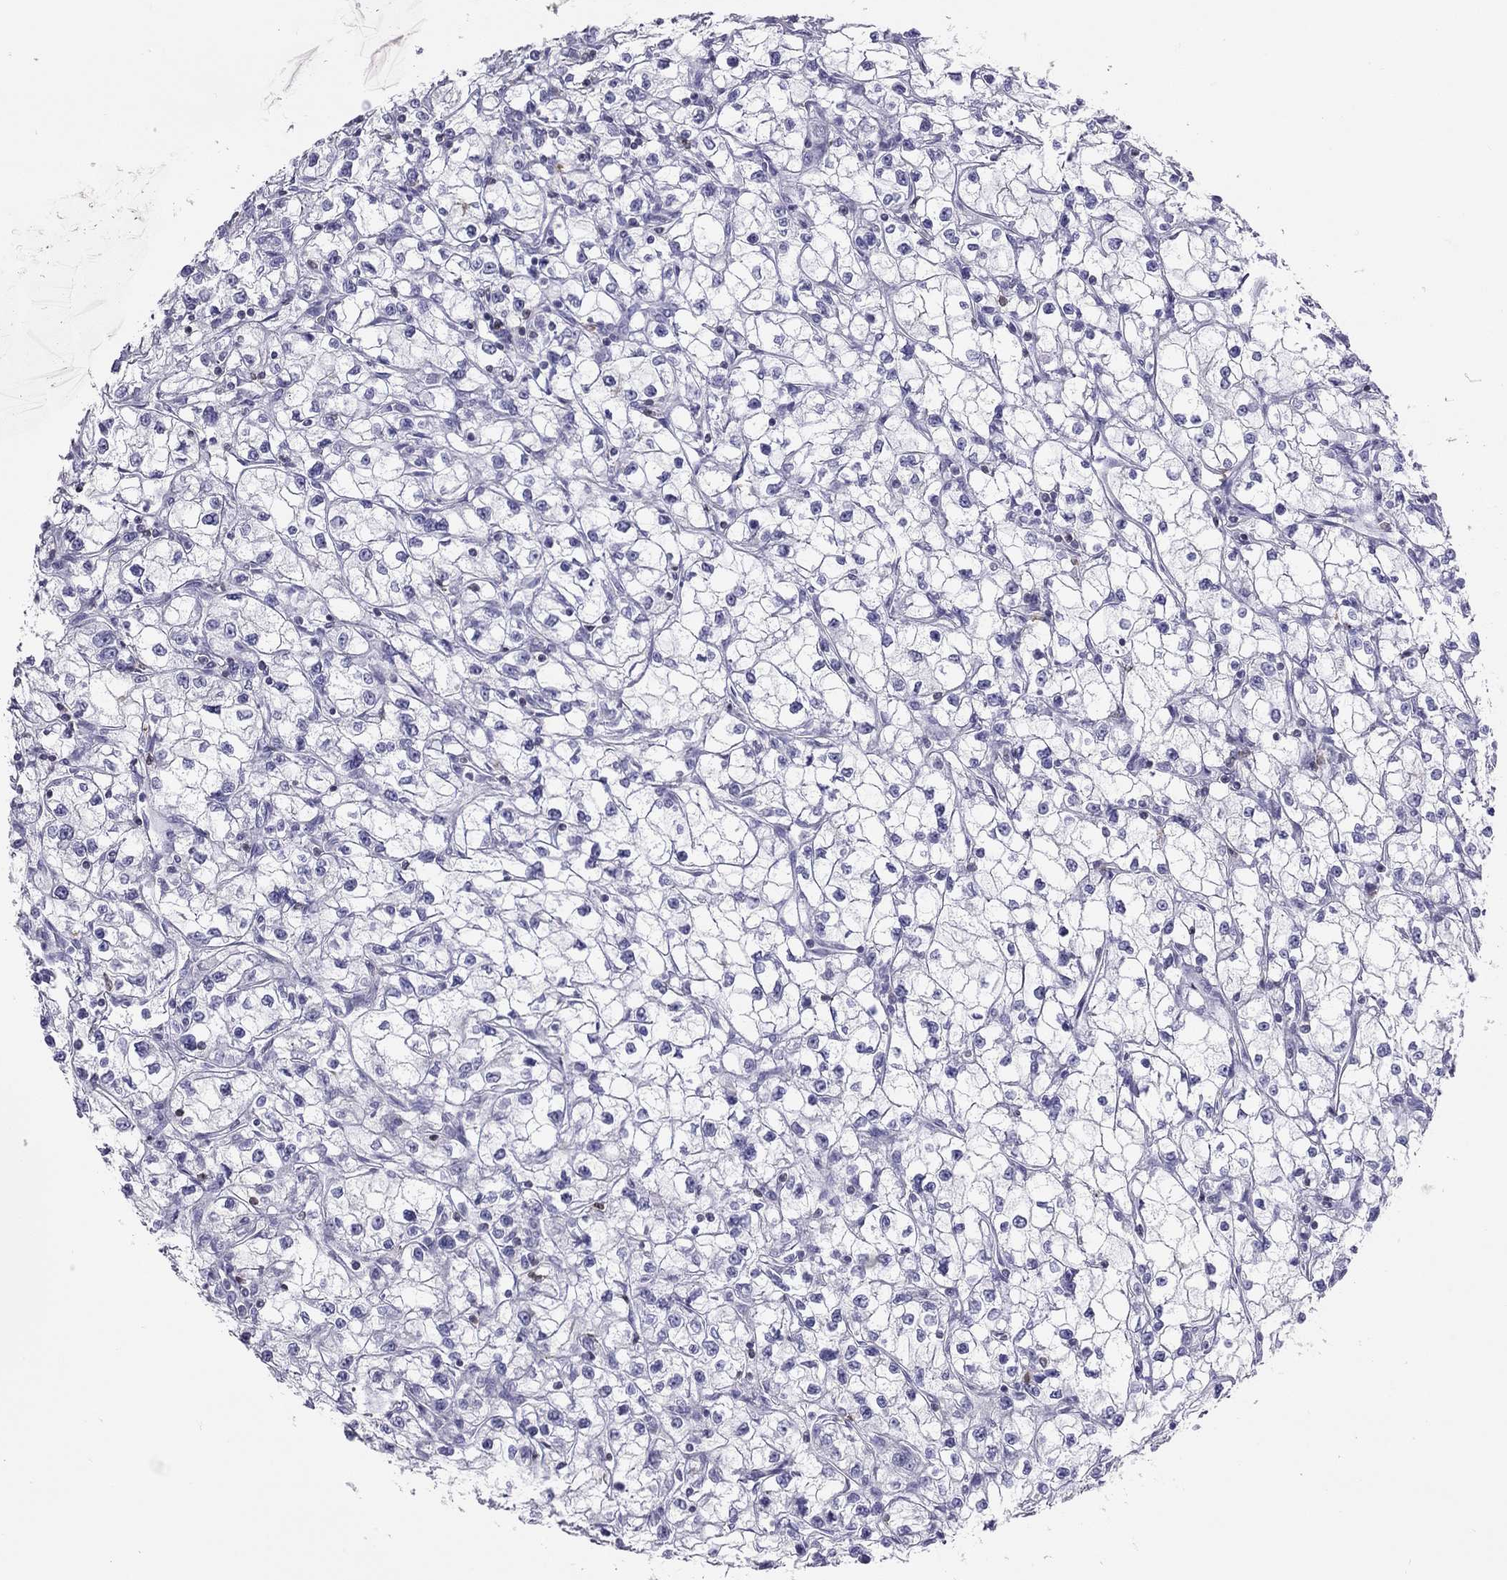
{"staining": {"intensity": "negative", "quantity": "none", "location": "none"}, "tissue": "renal cancer", "cell_type": "Tumor cells", "image_type": "cancer", "snomed": [{"axis": "morphology", "description": "Adenocarcinoma, NOS"}, {"axis": "topography", "description": "Kidney"}], "caption": "IHC micrograph of human renal cancer stained for a protein (brown), which reveals no staining in tumor cells. The staining was performed using DAB to visualize the protein expression in brown, while the nuclei were stained in blue with hematoxylin (Magnification: 20x).", "gene": "SH2D2A", "patient": {"sex": "male", "age": 67}}